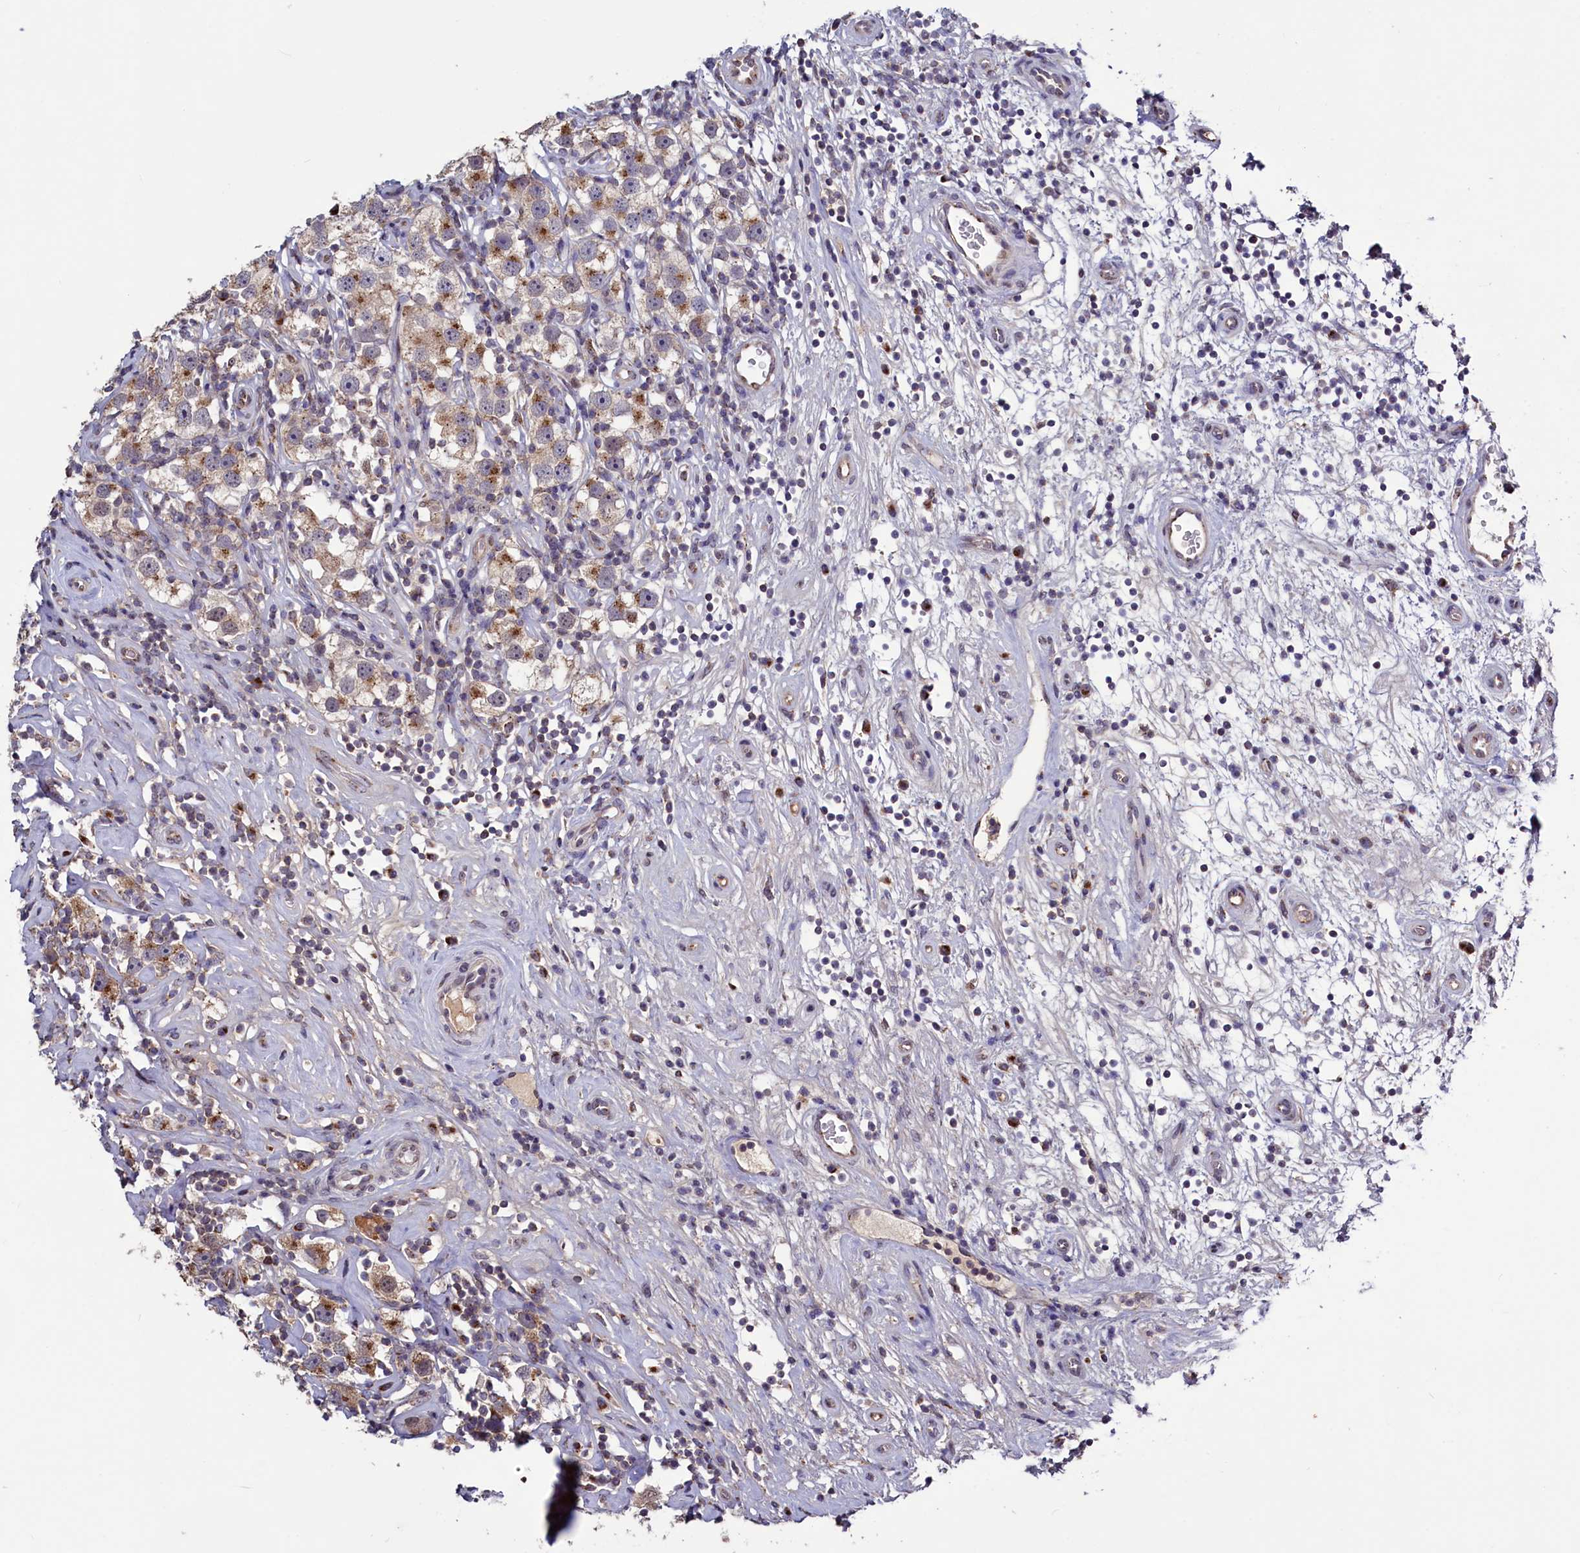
{"staining": {"intensity": "moderate", "quantity": "25%-75%", "location": "cytoplasmic/membranous"}, "tissue": "testis cancer", "cell_type": "Tumor cells", "image_type": "cancer", "snomed": [{"axis": "morphology", "description": "Seminoma, NOS"}, {"axis": "topography", "description": "Testis"}], "caption": "Human testis cancer stained with a brown dye displays moderate cytoplasmic/membranous positive positivity in approximately 25%-75% of tumor cells.", "gene": "SEC24C", "patient": {"sex": "male", "age": 49}}